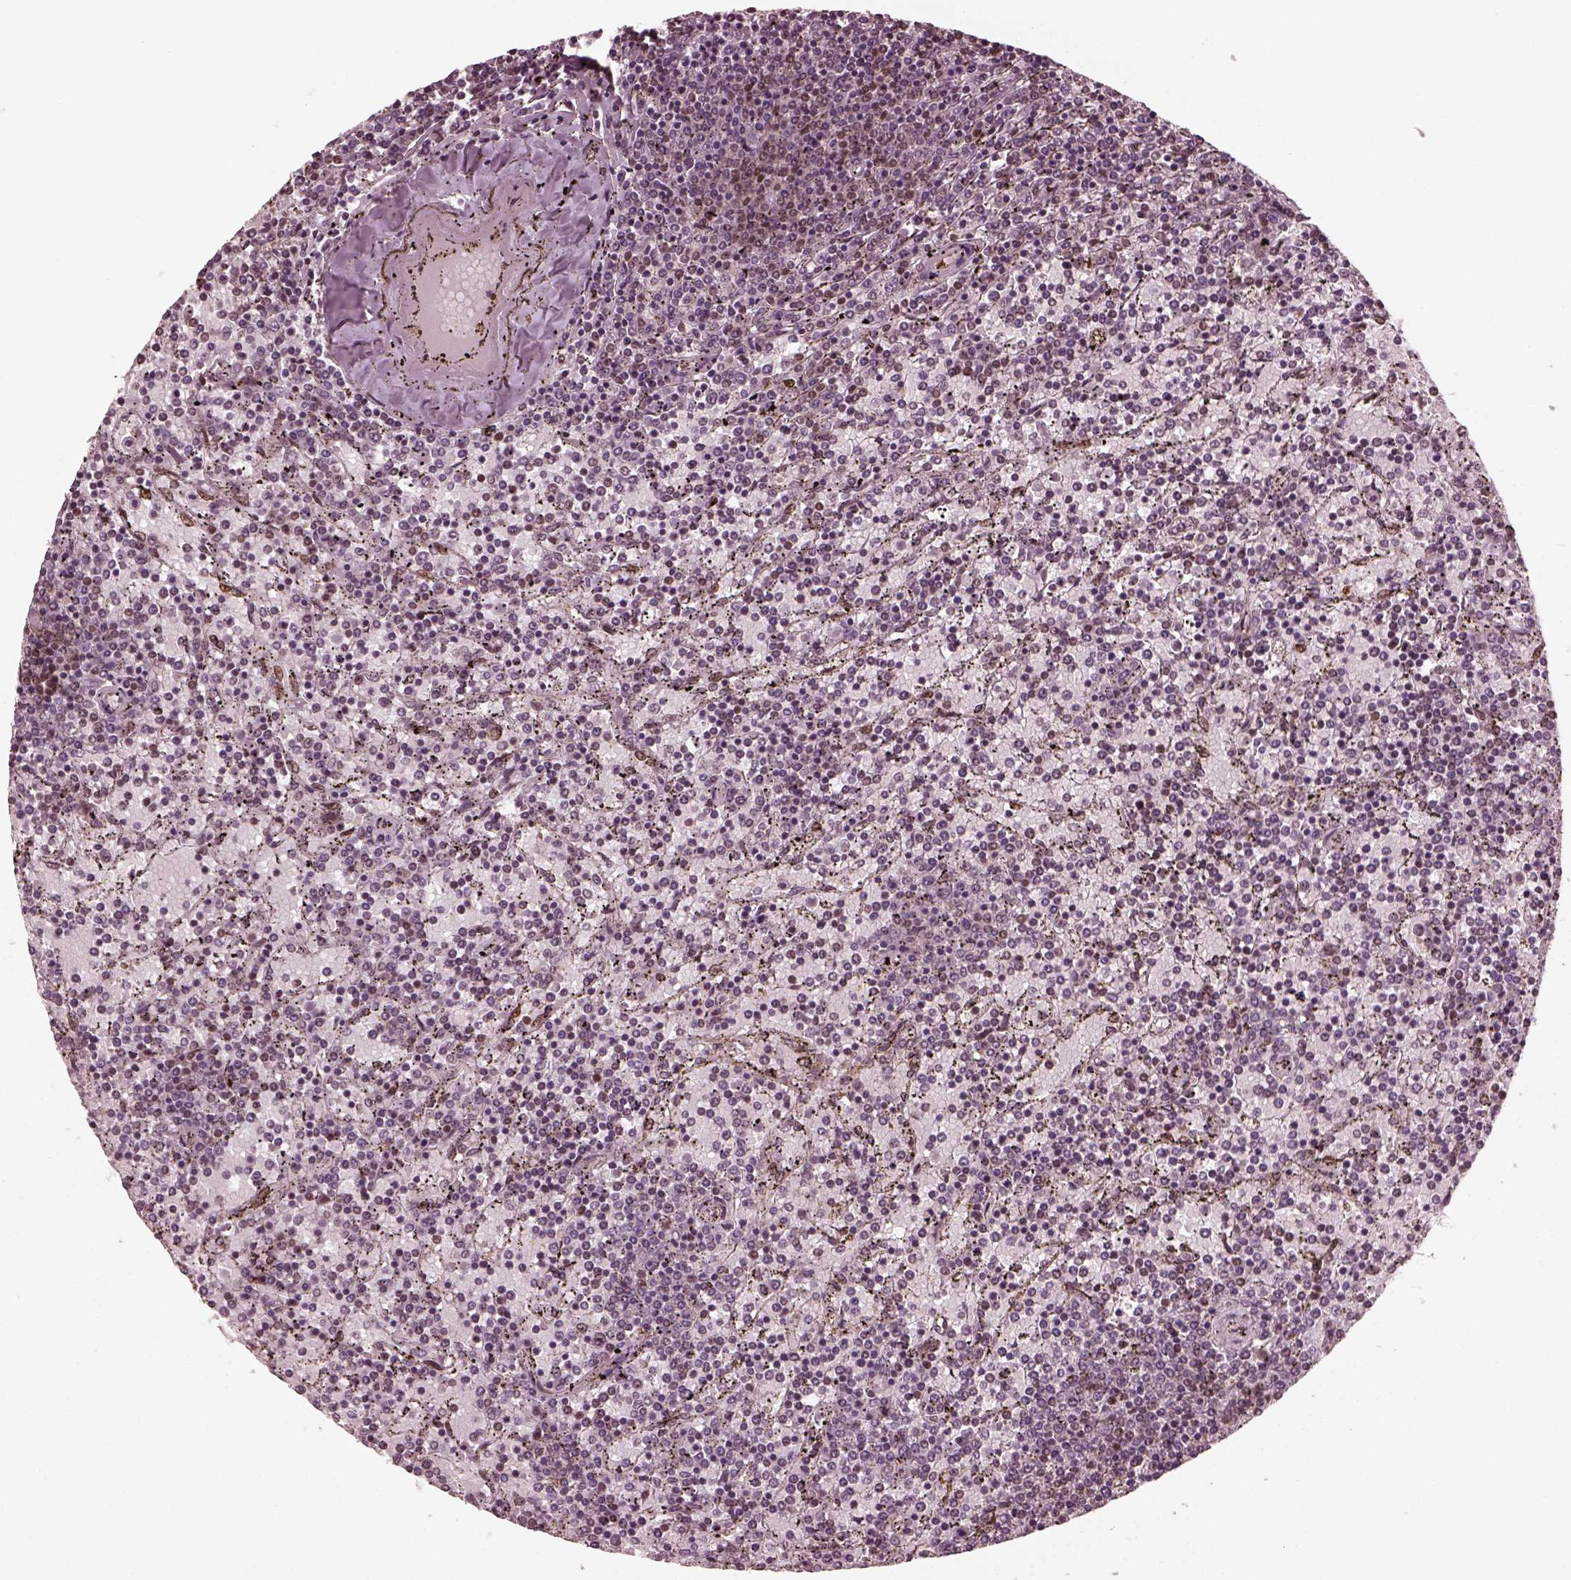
{"staining": {"intensity": "negative", "quantity": "none", "location": "none"}, "tissue": "lymphoma", "cell_type": "Tumor cells", "image_type": "cancer", "snomed": [{"axis": "morphology", "description": "Malignant lymphoma, non-Hodgkin's type, Low grade"}, {"axis": "topography", "description": "Spleen"}], "caption": "Photomicrograph shows no significant protein expression in tumor cells of lymphoma. (Brightfield microscopy of DAB immunohistochemistry (IHC) at high magnification).", "gene": "TRIB3", "patient": {"sex": "female", "age": 77}}